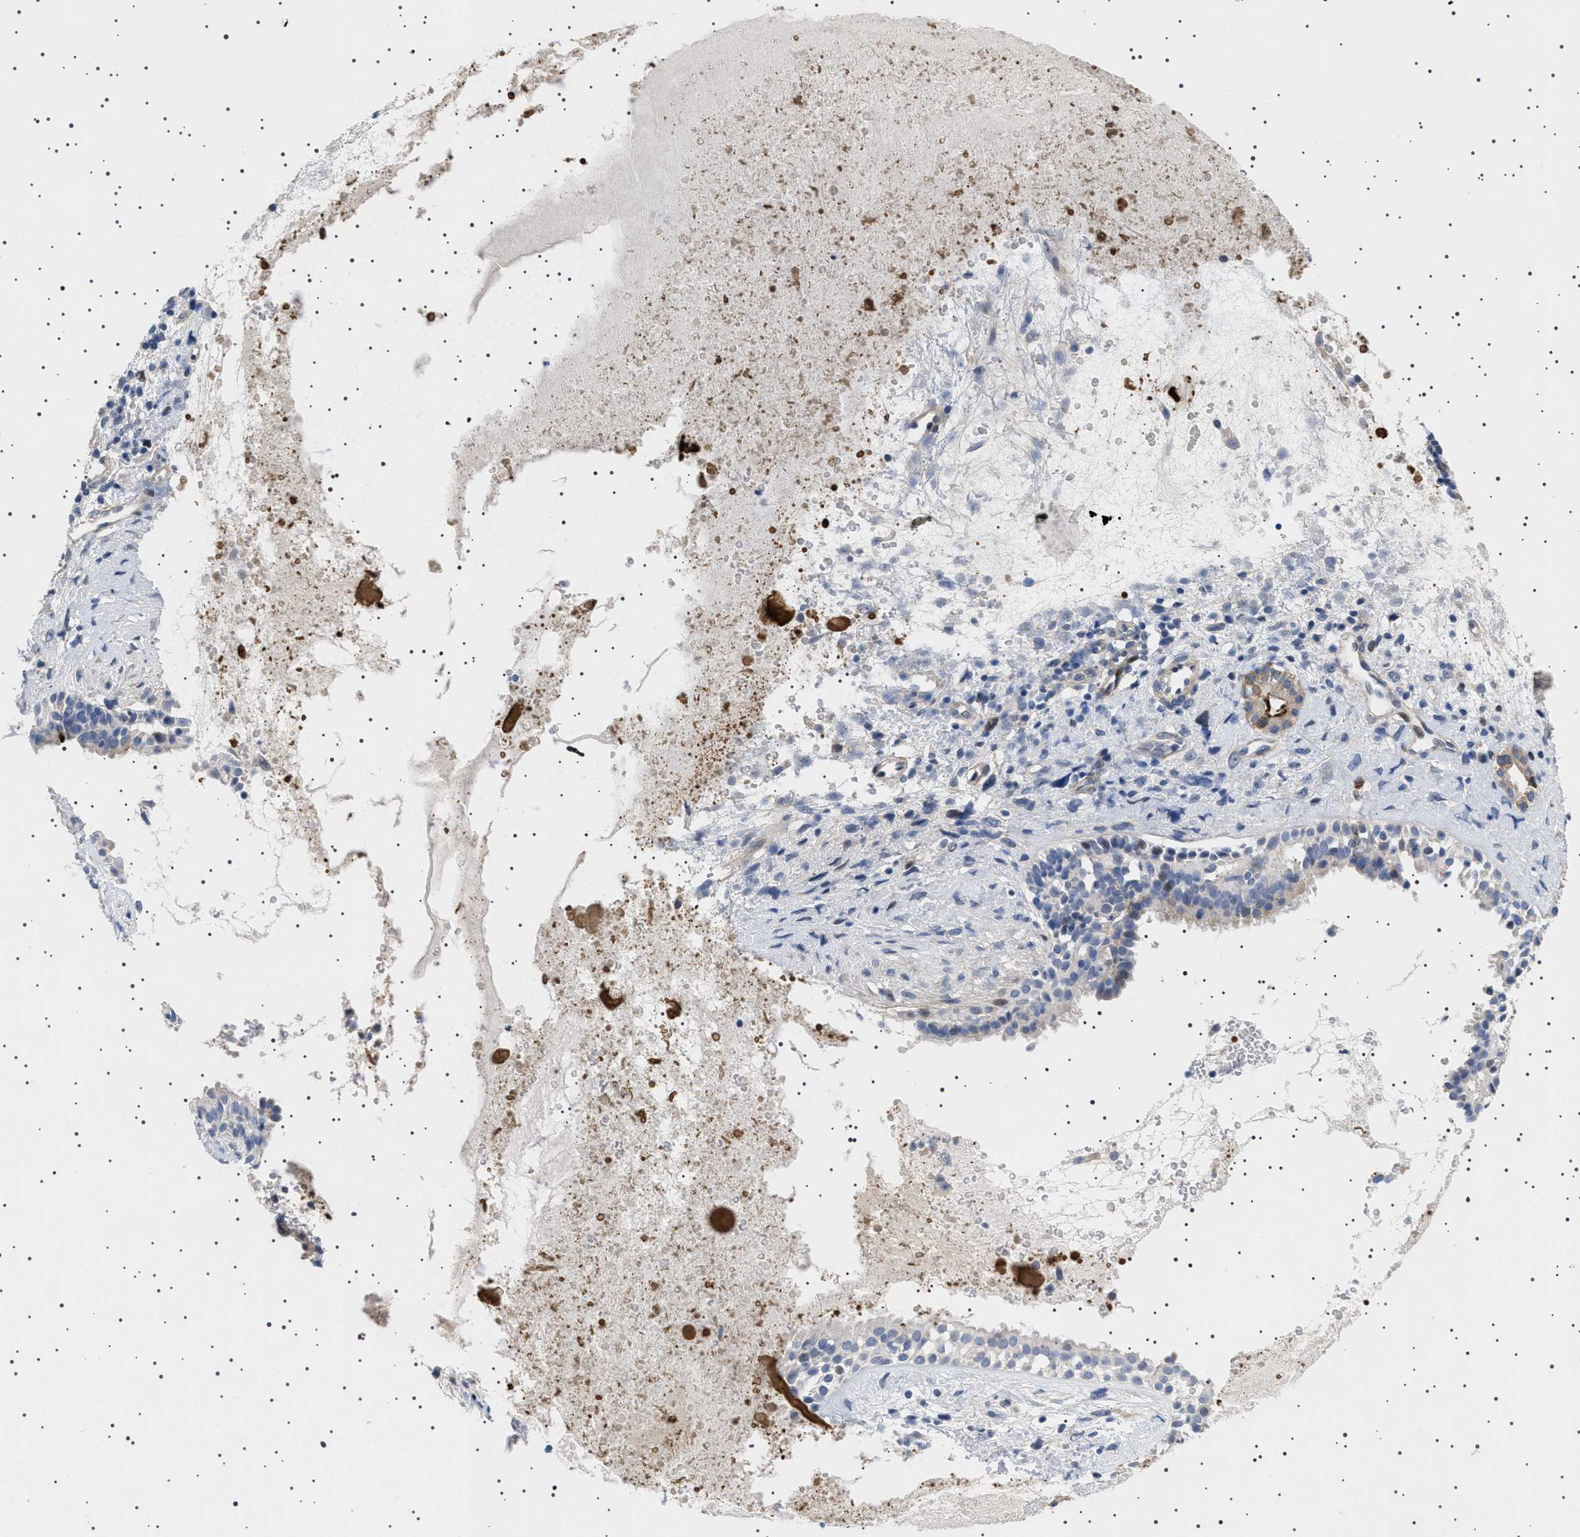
{"staining": {"intensity": "weak", "quantity": "<25%", "location": "cytoplasmic/membranous"}, "tissue": "nasopharynx", "cell_type": "Respiratory epithelial cells", "image_type": "normal", "snomed": [{"axis": "morphology", "description": "Normal tissue, NOS"}, {"axis": "topography", "description": "Nasopharynx"}], "caption": "Respiratory epithelial cells are negative for protein expression in benign human nasopharynx.", "gene": "HTR1A", "patient": {"sex": "male", "age": 22}}